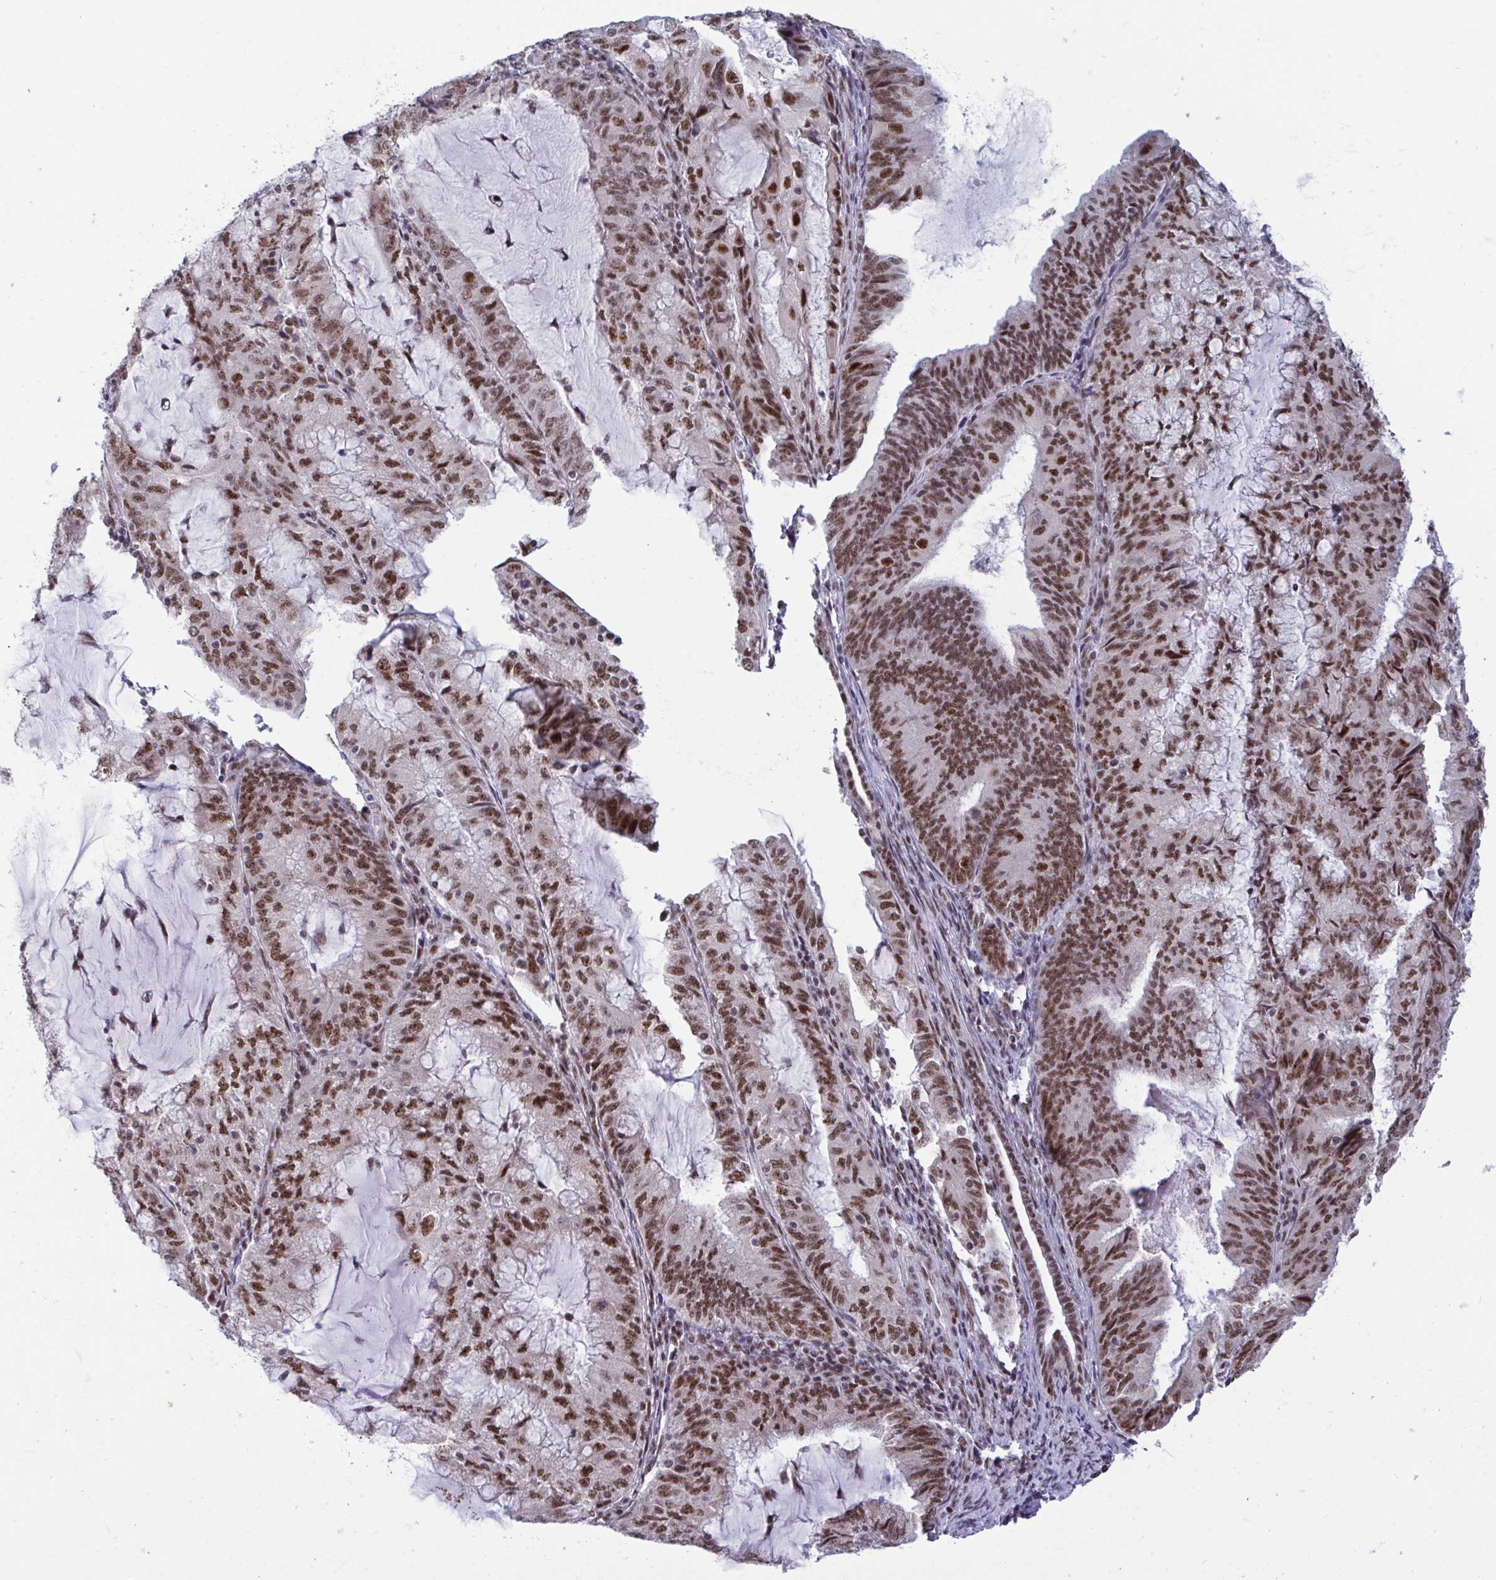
{"staining": {"intensity": "moderate", "quantity": ">75%", "location": "nuclear"}, "tissue": "endometrial cancer", "cell_type": "Tumor cells", "image_type": "cancer", "snomed": [{"axis": "morphology", "description": "Adenocarcinoma, NOS"}, {"axis": "topography", "description": "Endometrium"}], "caption": "A medium amount of moderate nuclear staining is seen in about >75% of tumor cells in endometrial cancer (adenocarcinoma) tissue.", "gene": "WBP11", "patient": {"sex": "female", "age": 81}}